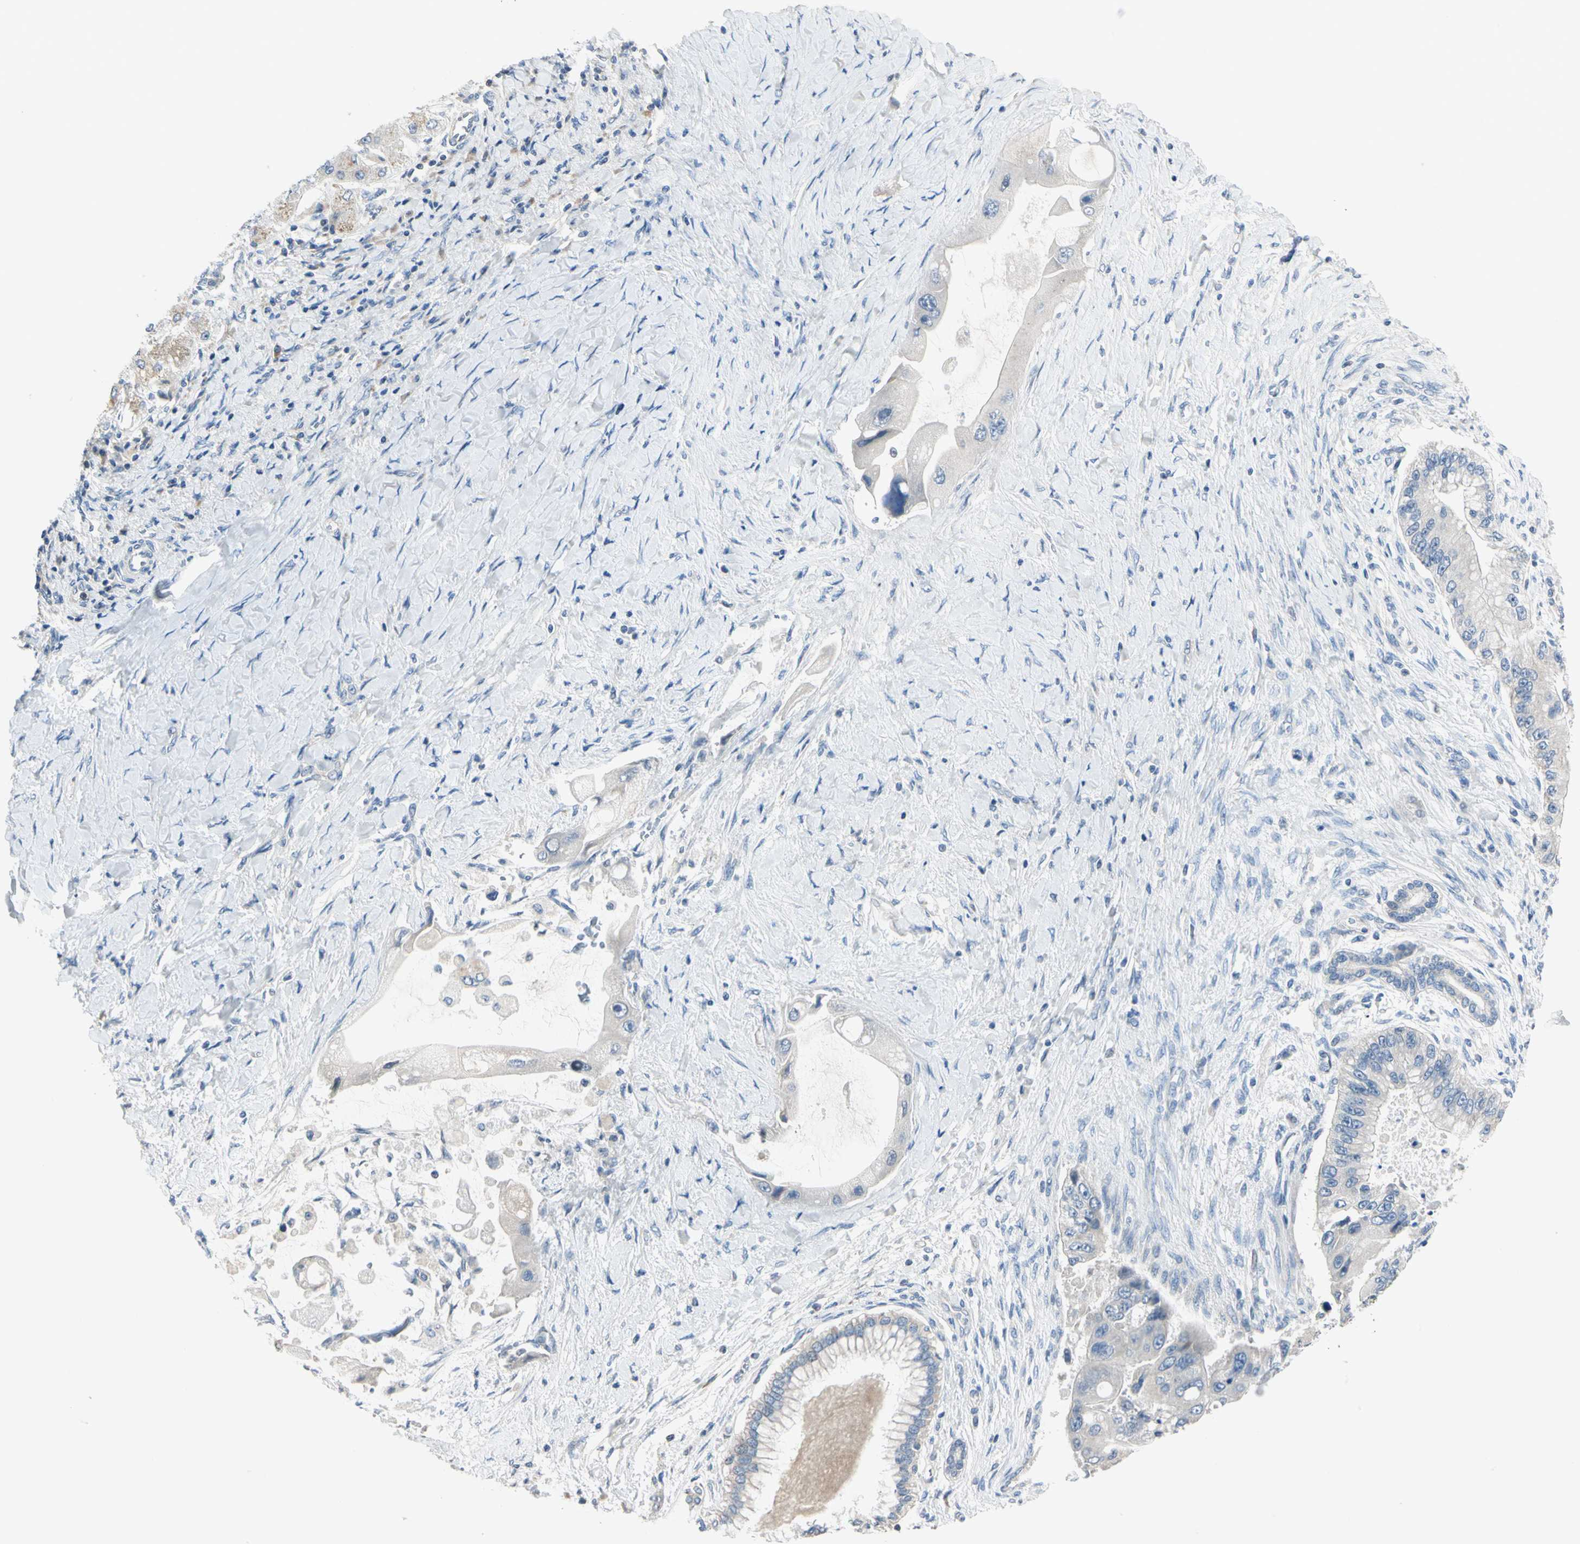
{"staining": {"intensity": "negative", "quantity": "none", "location": "none"}, "tissue": "liver cancer", "cell_type": "Tumor cells", "image_type": "cancer", "snomed": [{"axis": "morphology", "description": "Normal tissue, NOS"}, {"axis": "morphology", "description": "Cholangiocarcinoma"}, {"axis": "topography", "description": "Liver"}, {"axis": "topography", "description": "Peripheral nerve tissue"}], "caption": "Micrograph shows no significant protein positivity in tumor cells of liver cancer.", "gene": "GPR153", "patient": {"sex": "male", "age": 50}}